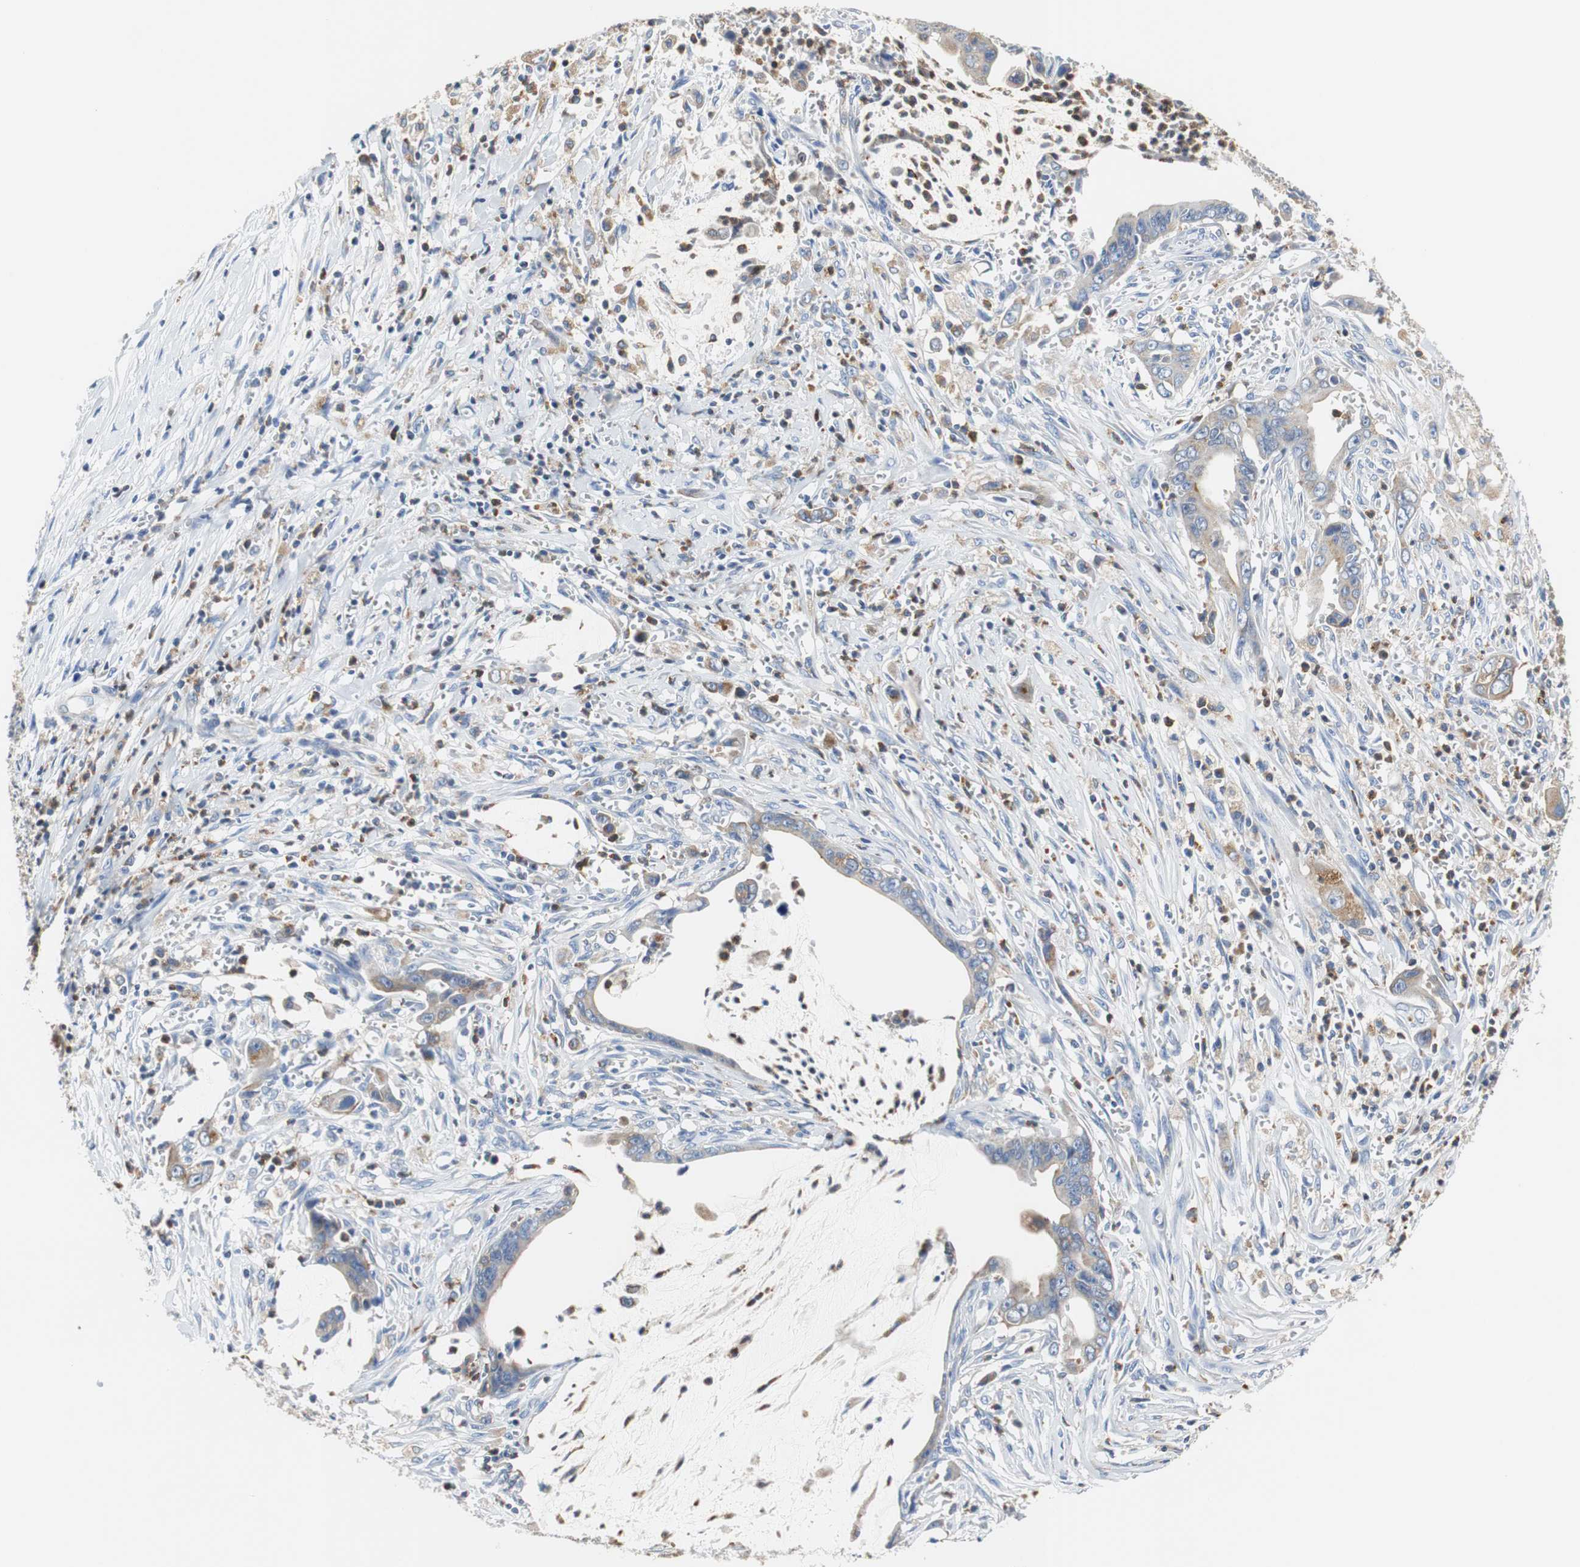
{"staining": {"intensity": "moderate", "quantity": "25%-75%", "location": "cytoplasmic/membranous"}, "tissue": "pancreatic cancer", "cell_type": "Tumor cells", "image_type": "cancer", "snomed": [{"axis": "morphology", "description": "Adenocarcinoma, NOS"}, {"axis": "topography", "description": "Pancreas"}], "caption": "Protein staining of pancreatic cancer (adenocarcinoma) tissue reveals moderate cytoplasmic/membranous positivity in approximately 25%-75% of tumor cells.", "gene": "VAMP8", "patient": {"sex": "male", "age": 59}}